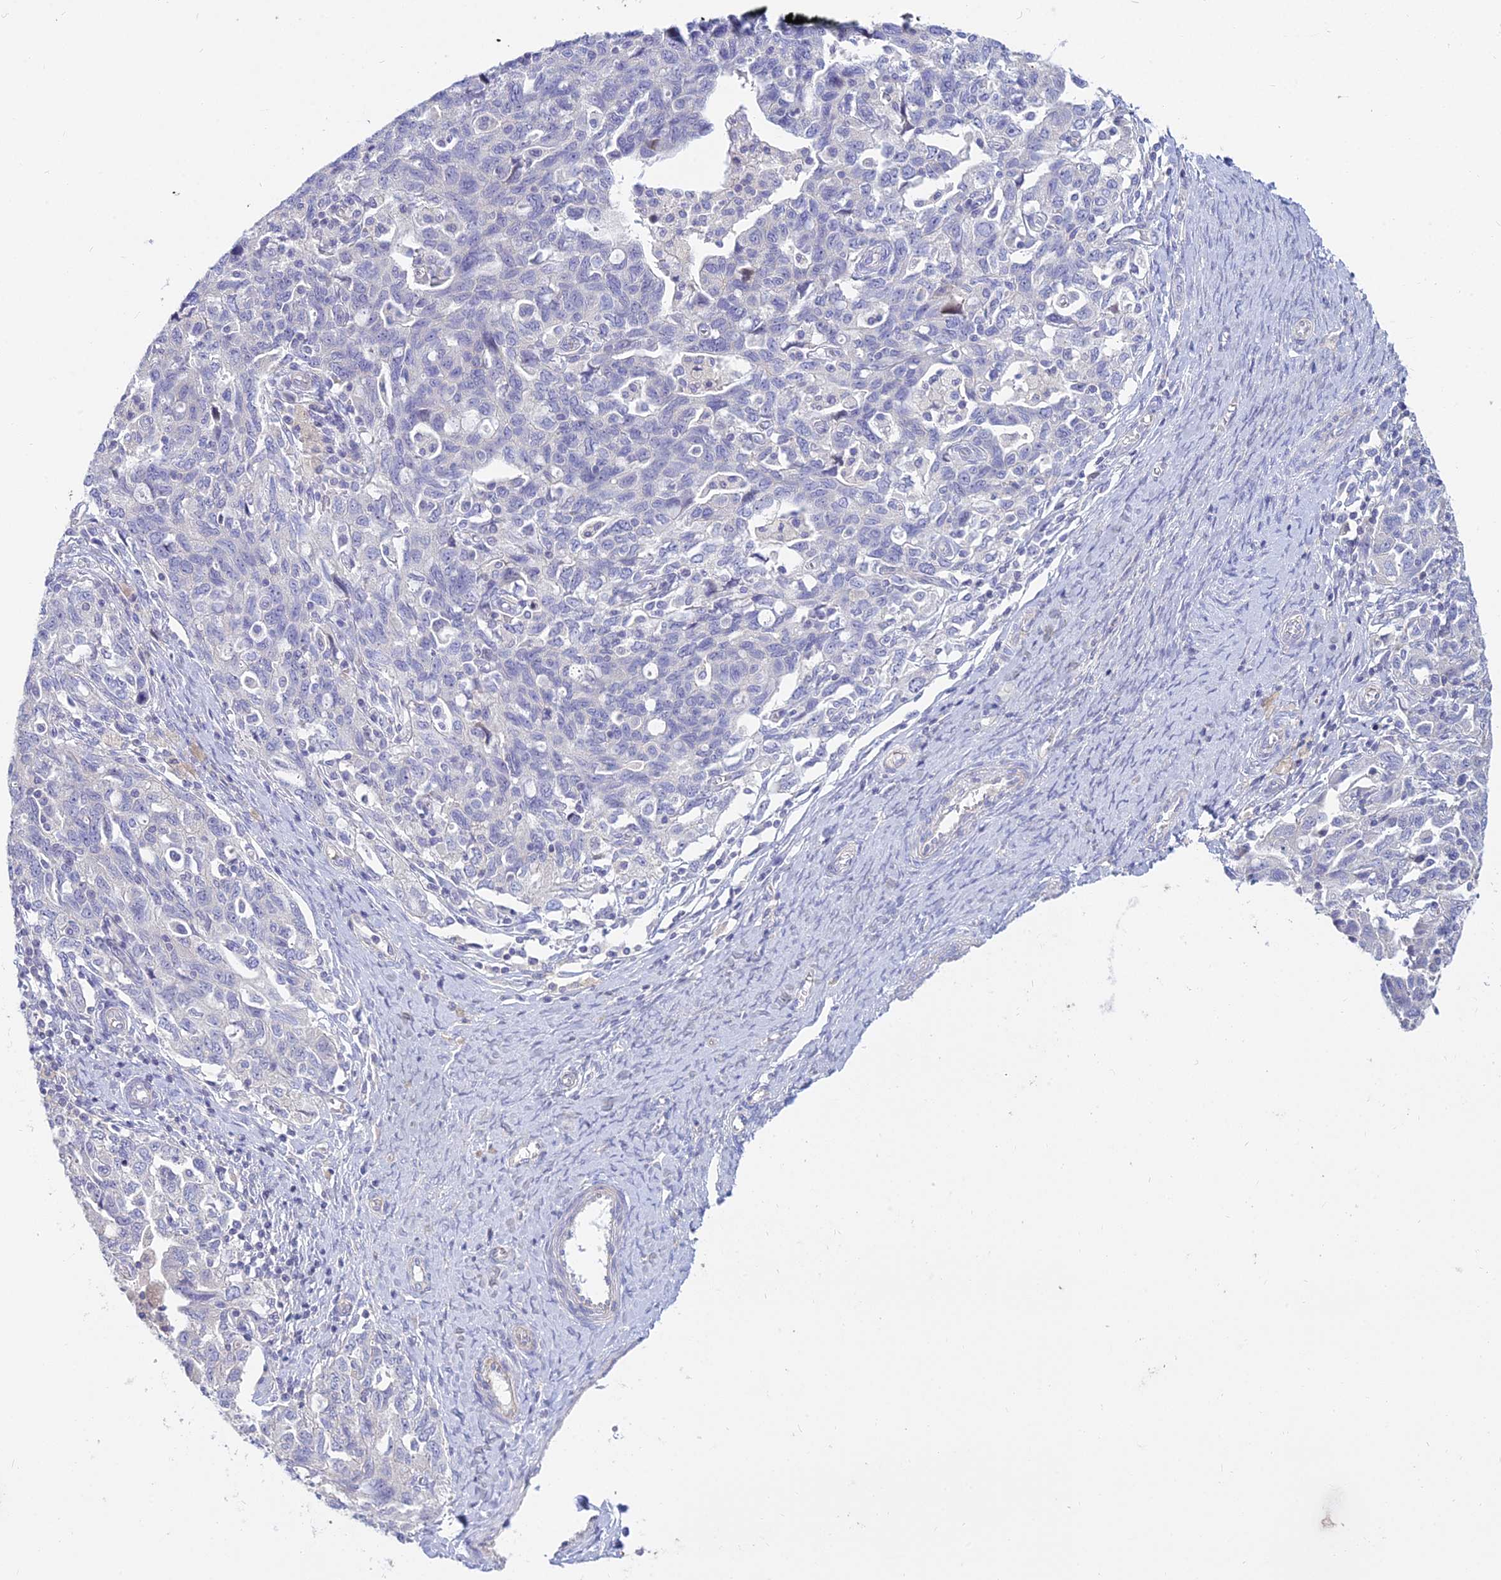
{"staining": {"intensity": "negative", "quantity": "none", "location": "none"}, "tissue": "ovarian cancer", "cell_type": "Tumor cells", "image_type": "cancer", "snomed": [{"axis": "morphology", "description": "Carcinoma, NOS"}, {"axis": "morphology", "description": "Cystadenocarcinoma, serous, NOS"}, {"axis": "topography", "description": "Ovary"}], "caption": "Photomicrograph shows no protein positivity in tumor cells of ovarian cancer (carcinoma) tissue.", "gene": "SMIM24", "patient": {"sex": "female", "age": 69}}